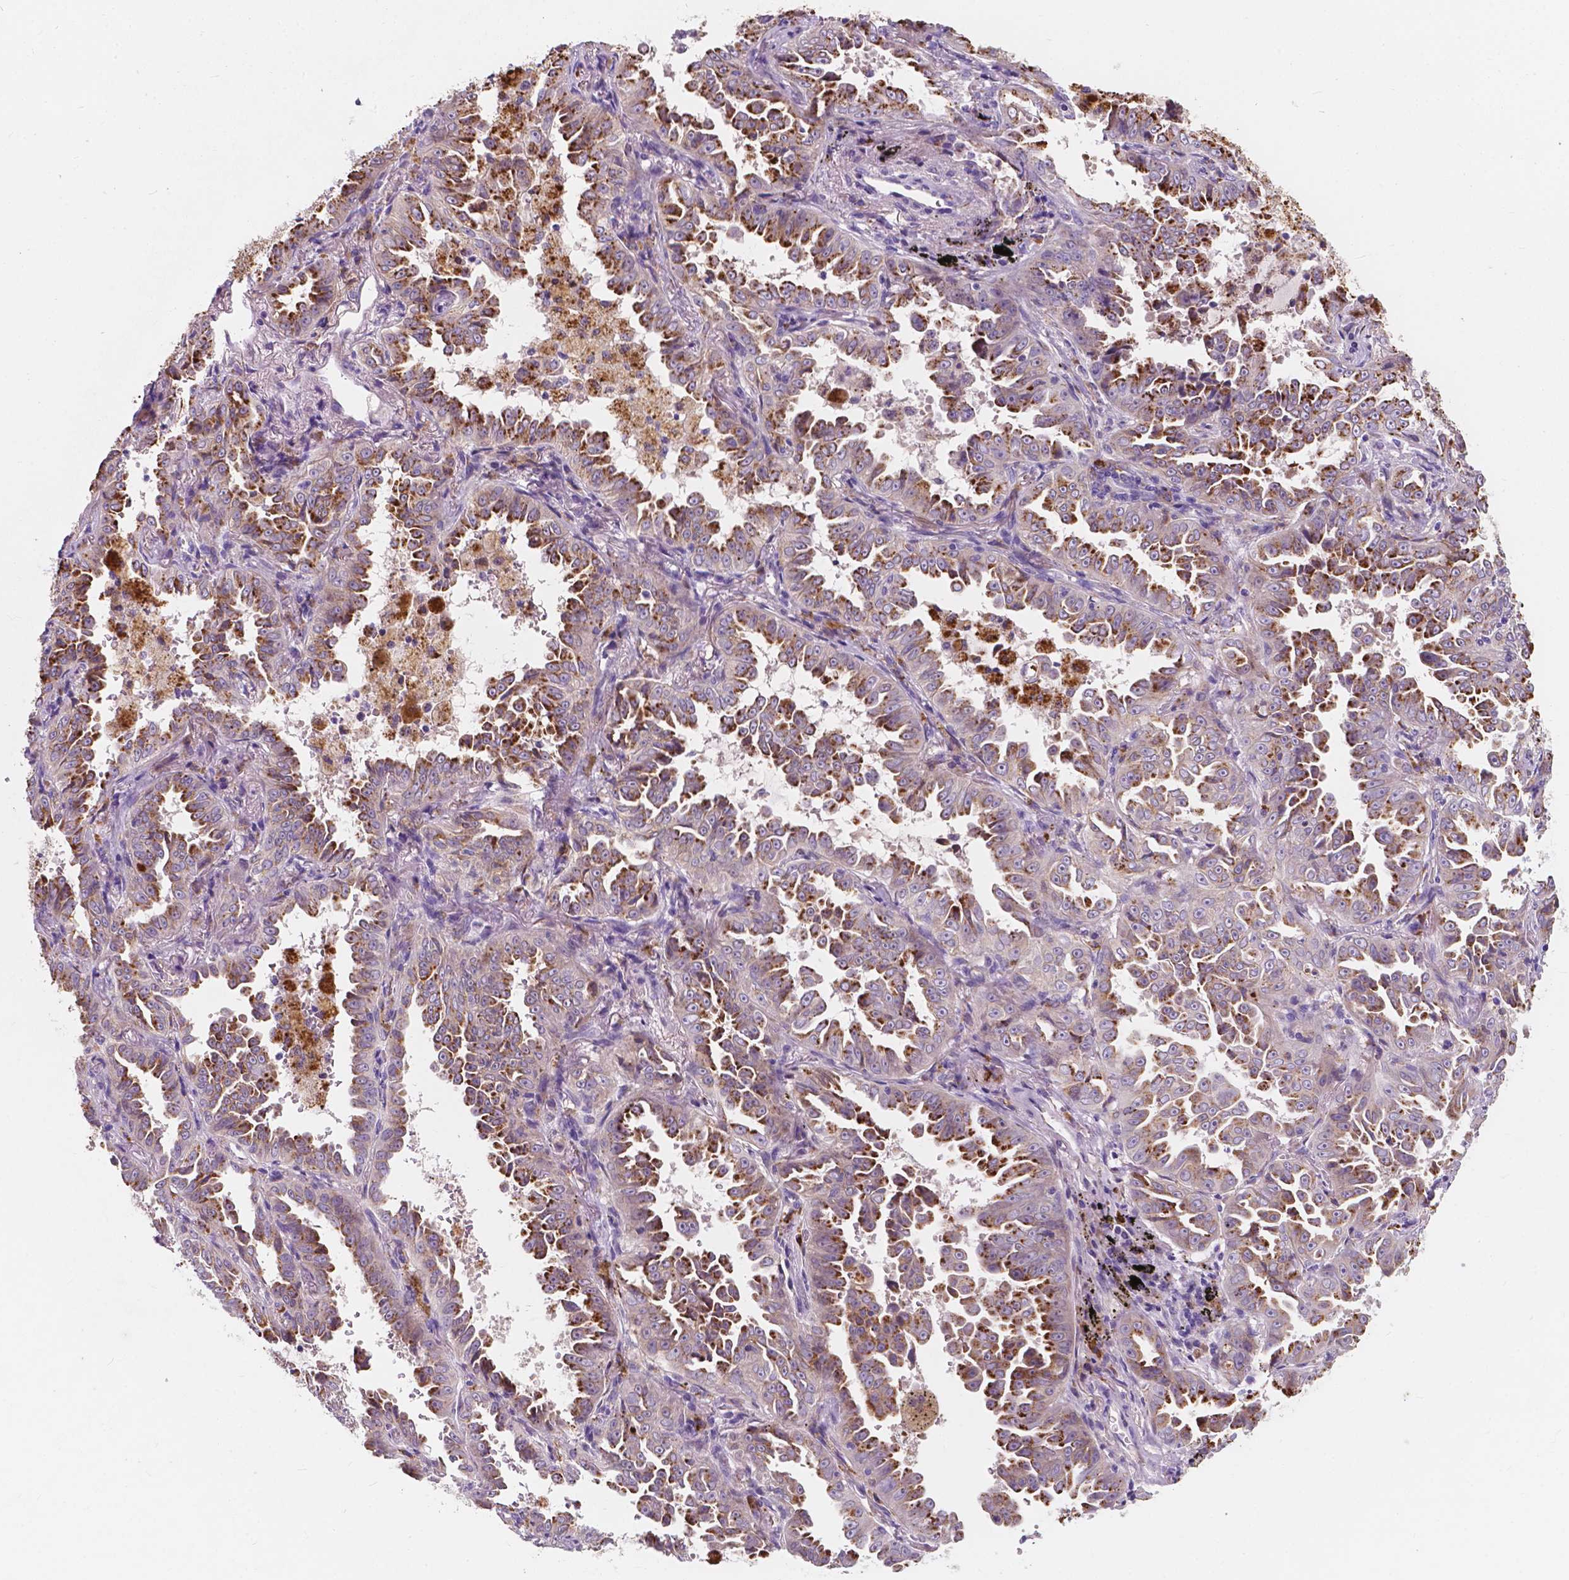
{"staining": {"intensity": "strong", "quantity": "25%-75%", "location": "cytoplasmic/membranous"}, "tissue": "lung cancer", "cell_type": "Tumor cells", "image_type": "cancer", "snomed": [{"axis": "morphology", "description": "Adenocarcinoma, NOS"}, {"axis": "topography", "description": "Lung"}], "caption": "Immunohistochemical staining of lung cancer shows strong cytoplasmic/membranous protein staining in about 25%-75% of tumor cells.", "gene": "IREB2", "patient": {"sex": "female", "age": 52}}